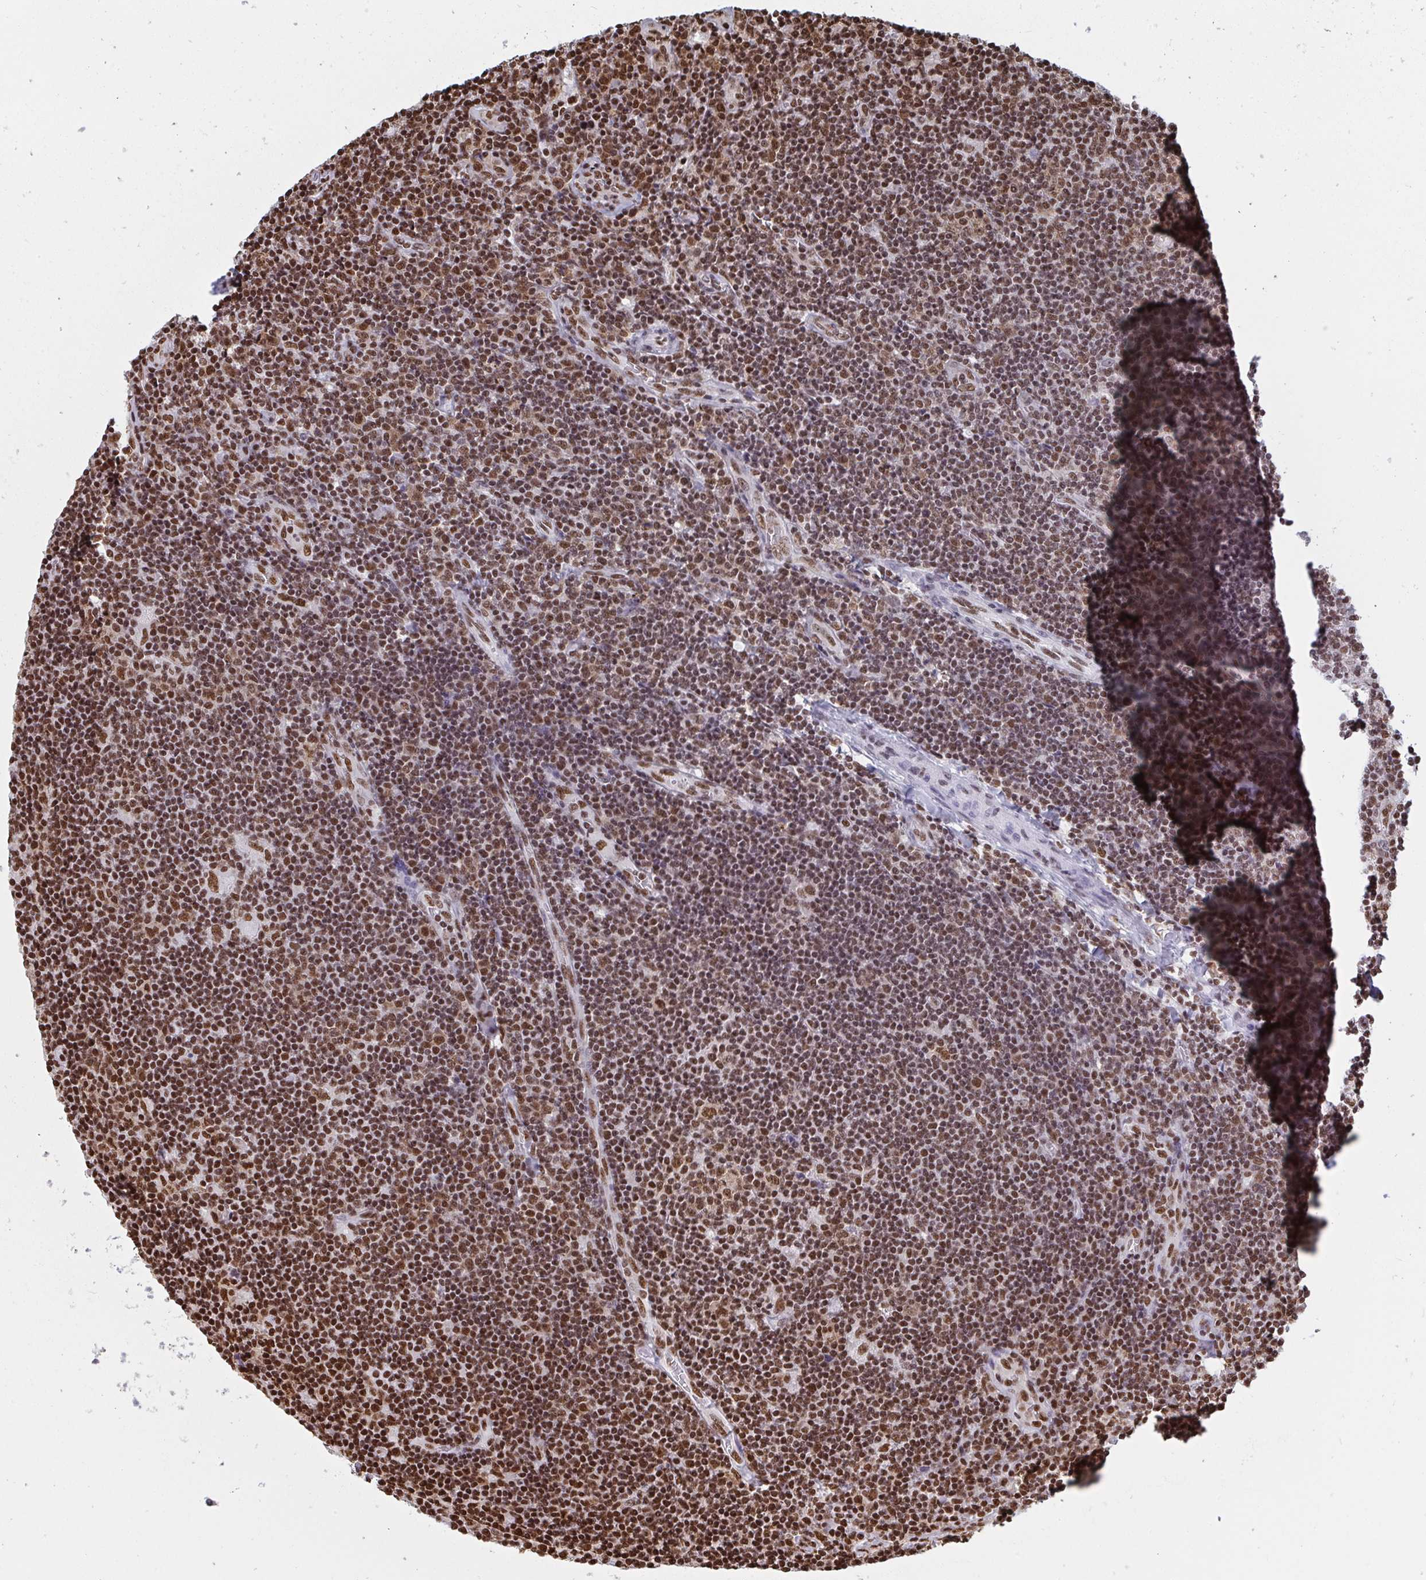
{"staining": {"intensity": "moderate", "quantity": ">75%", "location": "nuclear"}, "tissue": "lymphoma", "cell_type": "Tumor cells", "image_type": "cancer", "snomed": [{"axis": "morphology", "description": "Hodgkin's disease, NOS"}, {"axis": "topography", "description": "Lymph node"}], "caption": "An immunohistochemistry micrograph of tumor tissue is shown. Protein staining in brown shows moderate nuclear positivity in Hodgkin's disease within tumor cells.", "gene": "GAR1", "patient": {"sex": "male", "age": 40}}